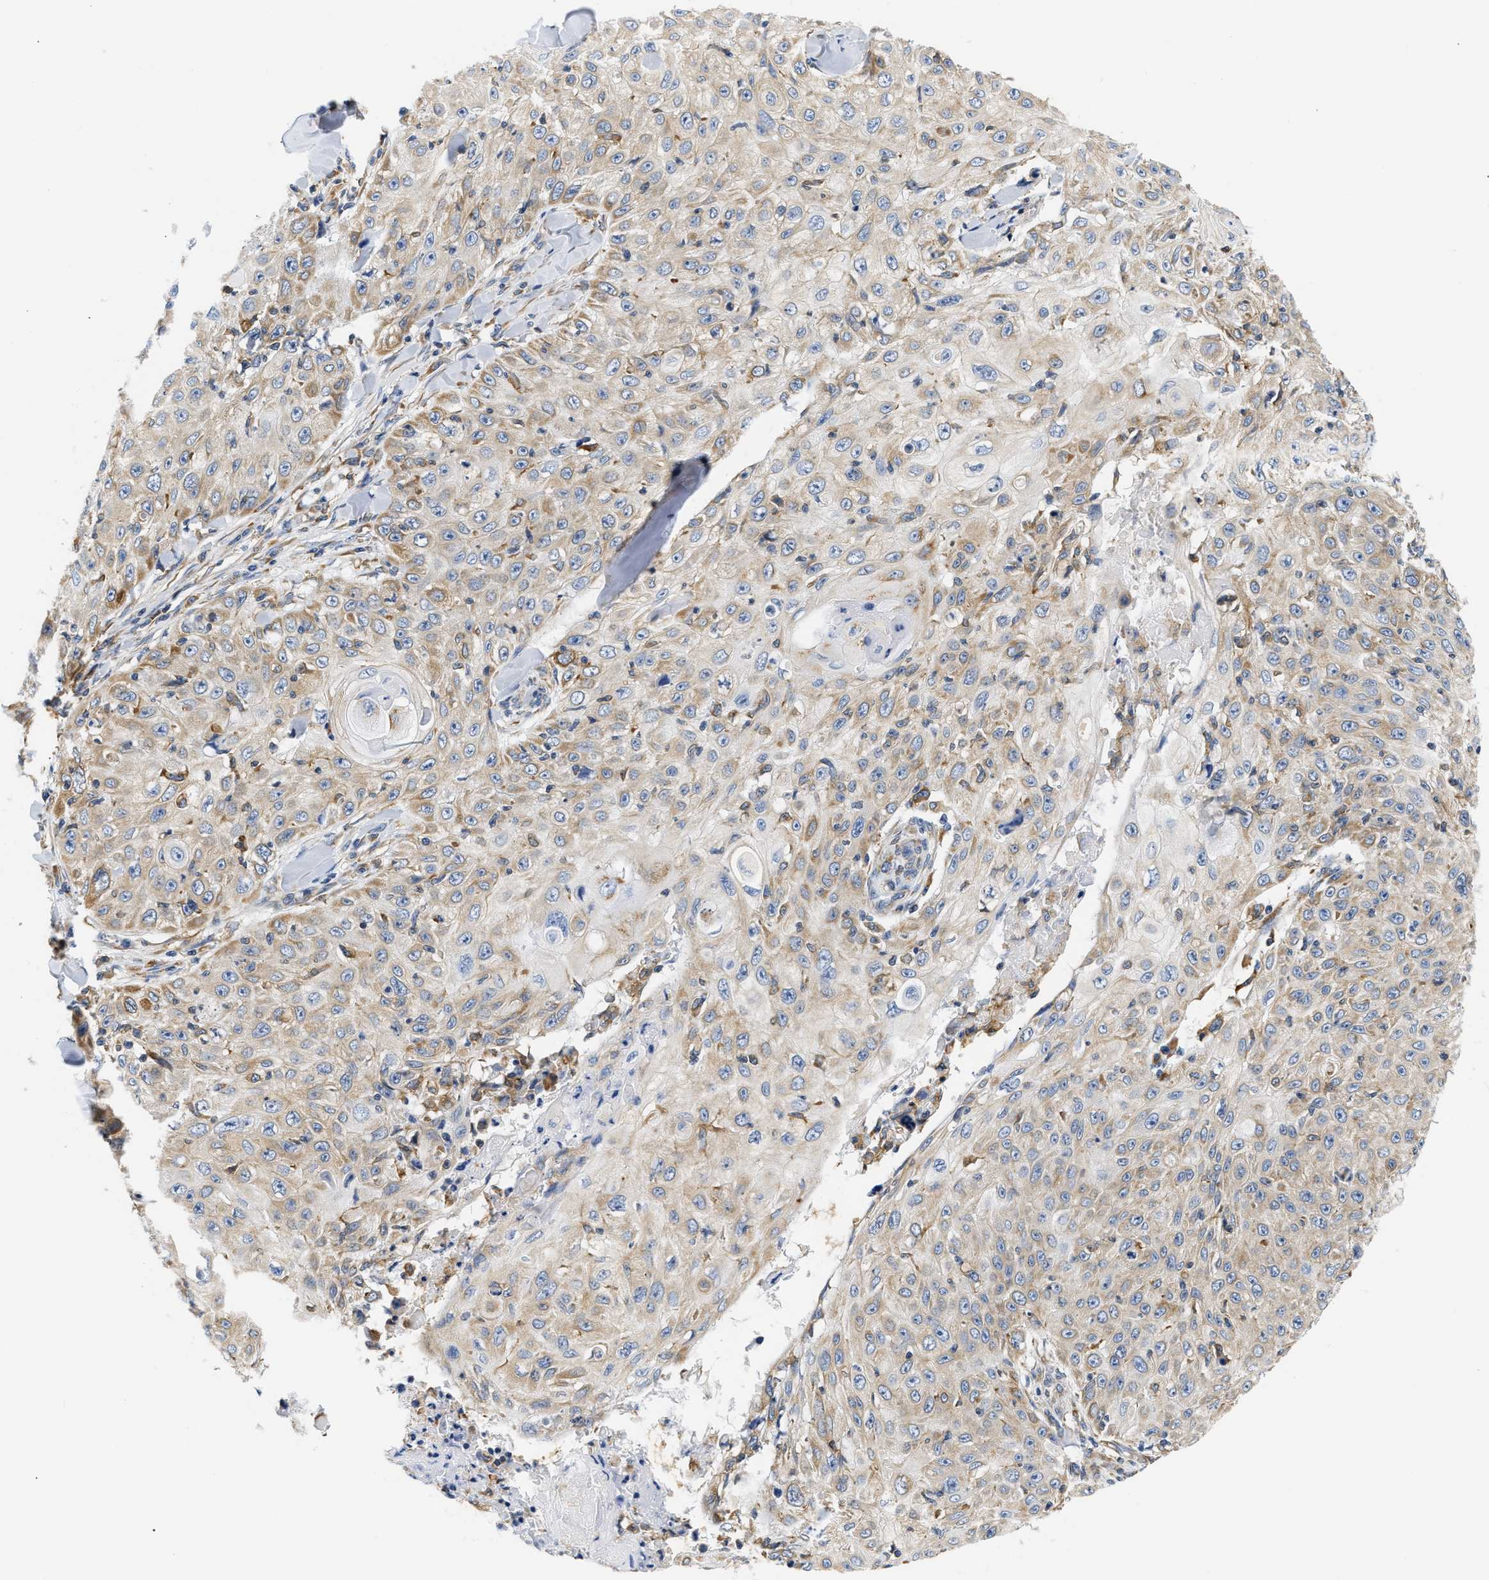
{"staining": {"intensity": "weak", "quantity": "25%-75%", "location": "cytoplasmic/membranous"}, "tissue": "skin cancer", "cell_type": "Tumor cells", "image_type": "cancer", "snomed": [{"axis": "morphology", "description": "Squamous cell carcinoma, NOS"}, {"axis": "topography", "description": "Skin"}], "caption": "Protein staining of skin cancer (squamous cell carcinoma) tissue demonstrates weak cytoplasmic/membranous staining in about 25%-75% of tumor cells. (DAB IHC with brightfield microscopy, high magnification).", "gene": "HDHD3", "patient": {"sex": "male", "age": 86}}